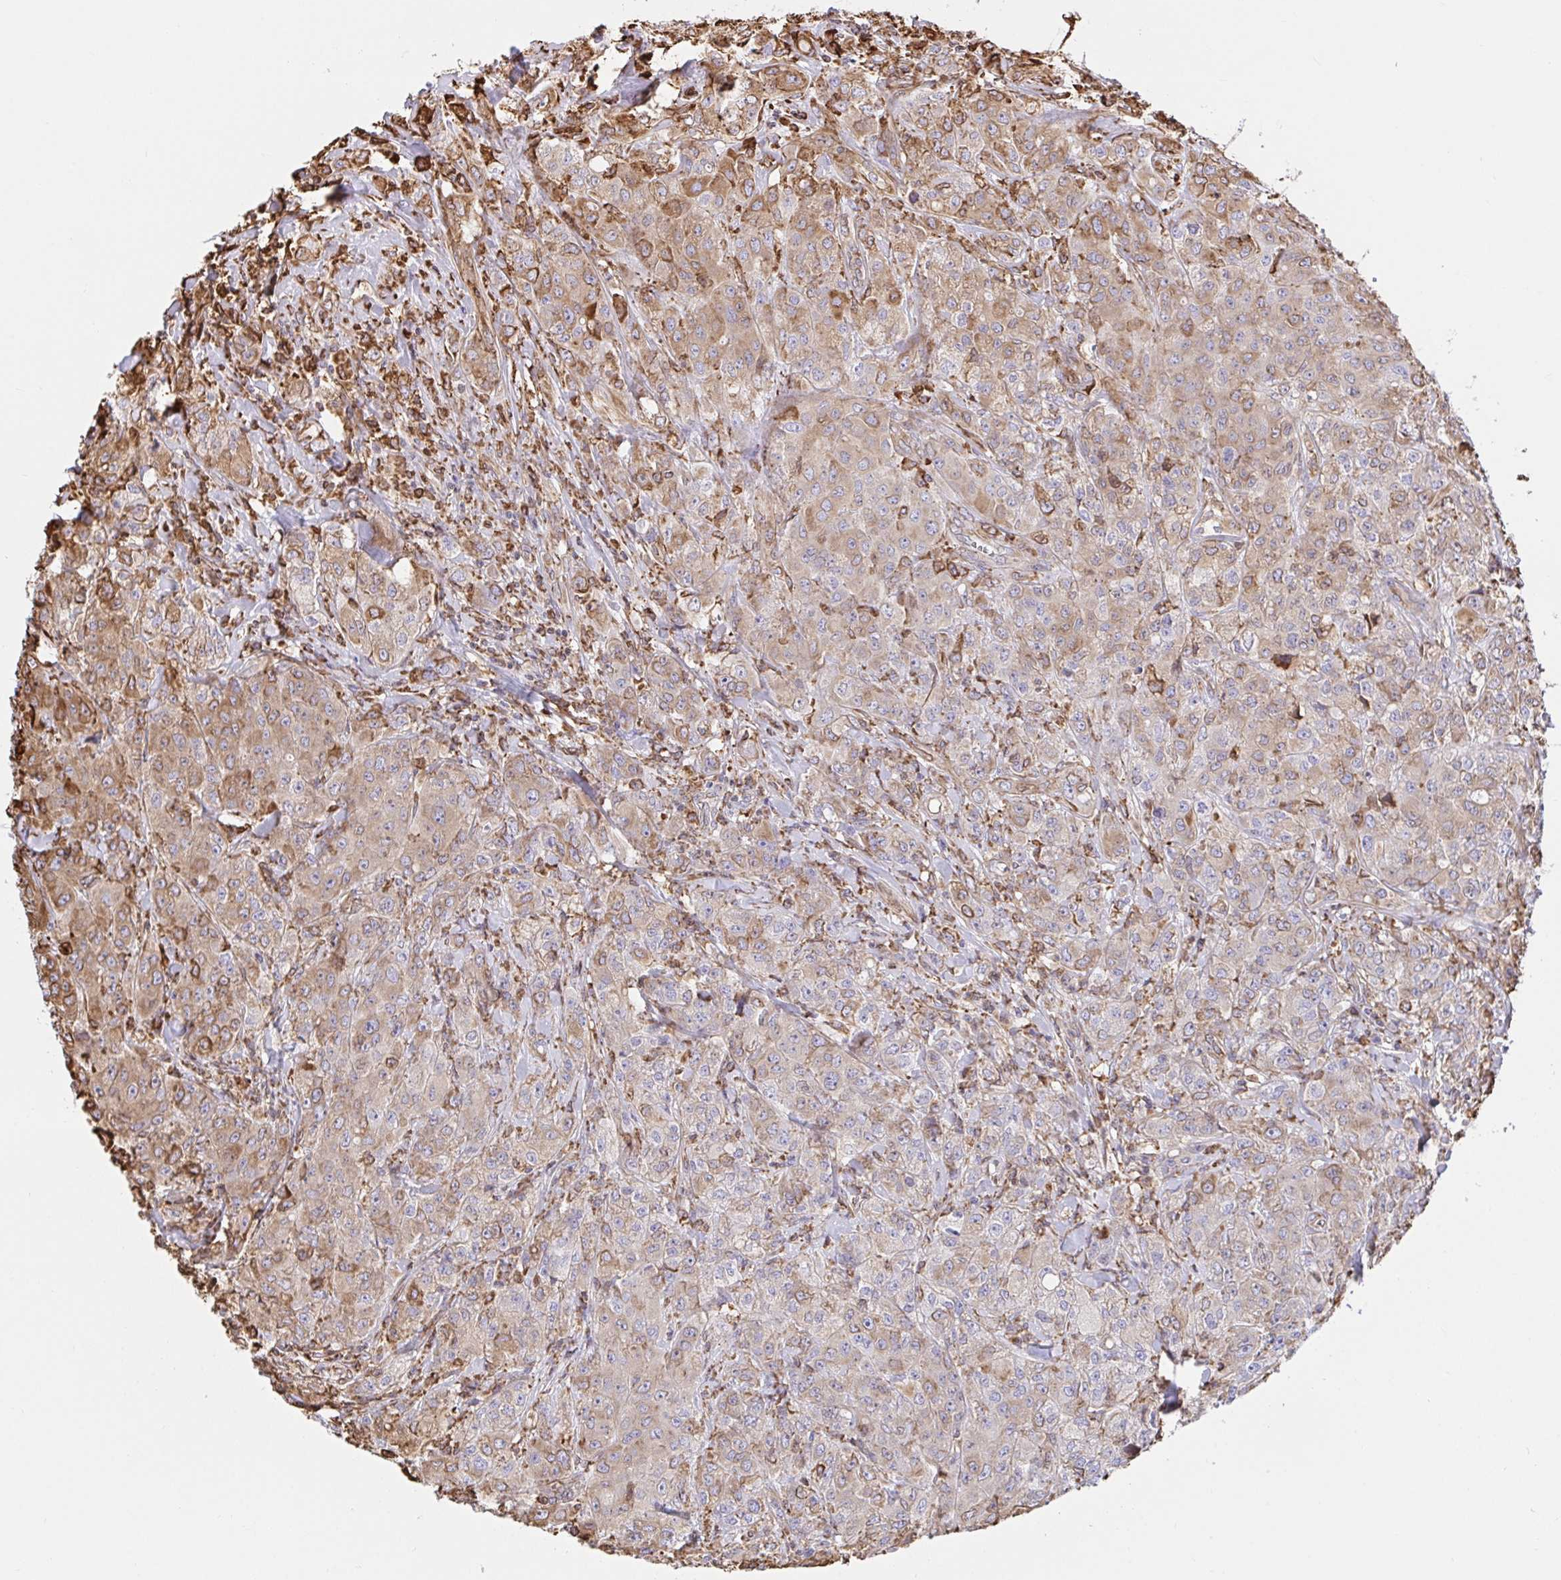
{"staining": {"intensity": "weak", "quantity": "25%-75%", "location": "cytoplasmic/membranous"}, "tissue": "breast cancer", "cell_type": "Tumor cells", "image_type": "cancer", "snomed": [{"axis": "morphology", "description": "Normal tissue, NOS"}, {"axis": "morphology", "description": "Duct carcinoma"}, {"axis": "topography", "description": "Breast"}], "caption": "The immunohistochemical stain shows weak cytoplasmic/membranous positivity in tumor cells of breast cancer (invasive ductal carcinoma) tissue.", "gene": "CLGN", "patient": {"sex": "female", "age": 43}}